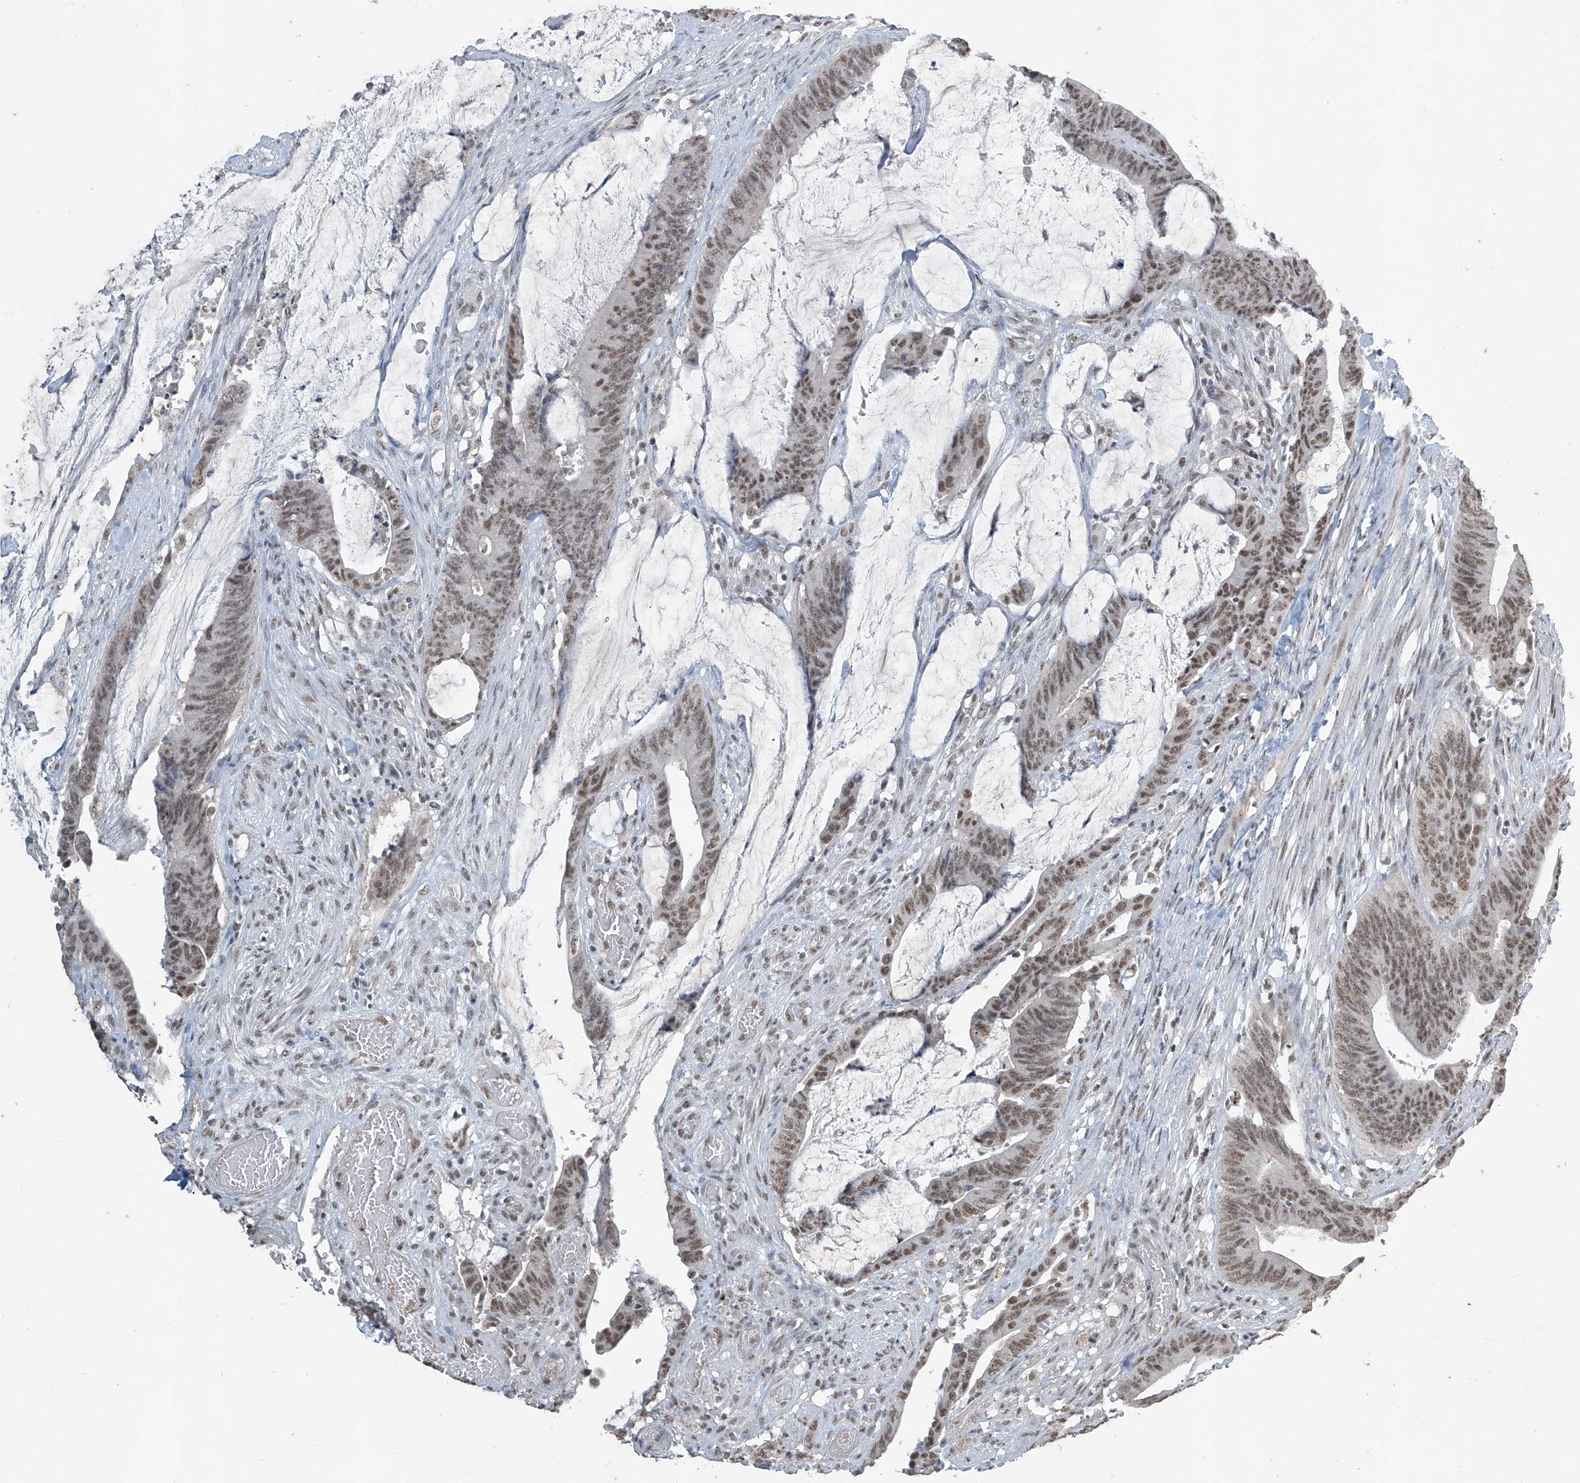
{"staining": {"intensity": "moderate", "quantity": "25%-75%", "location": "nuclear"}, "tissue": "colorectal cancer", "cell_type": "Tumor cells", "image_type": "cancer", "snomed": [{"axis": "morphology", "description": "Adenocarcinoma, NOS"}, {"axis": "topography", "description": "Rectum"}], "caption": "Immunohistochemical staining of human colorectal cancer (adenocarcinoma) exhibits medium levels of moderate nuclear protein expression in about 25%-75% of tumor cells.", "gene": "TFEC", "patient": {"sex": "female", "age": 66}}